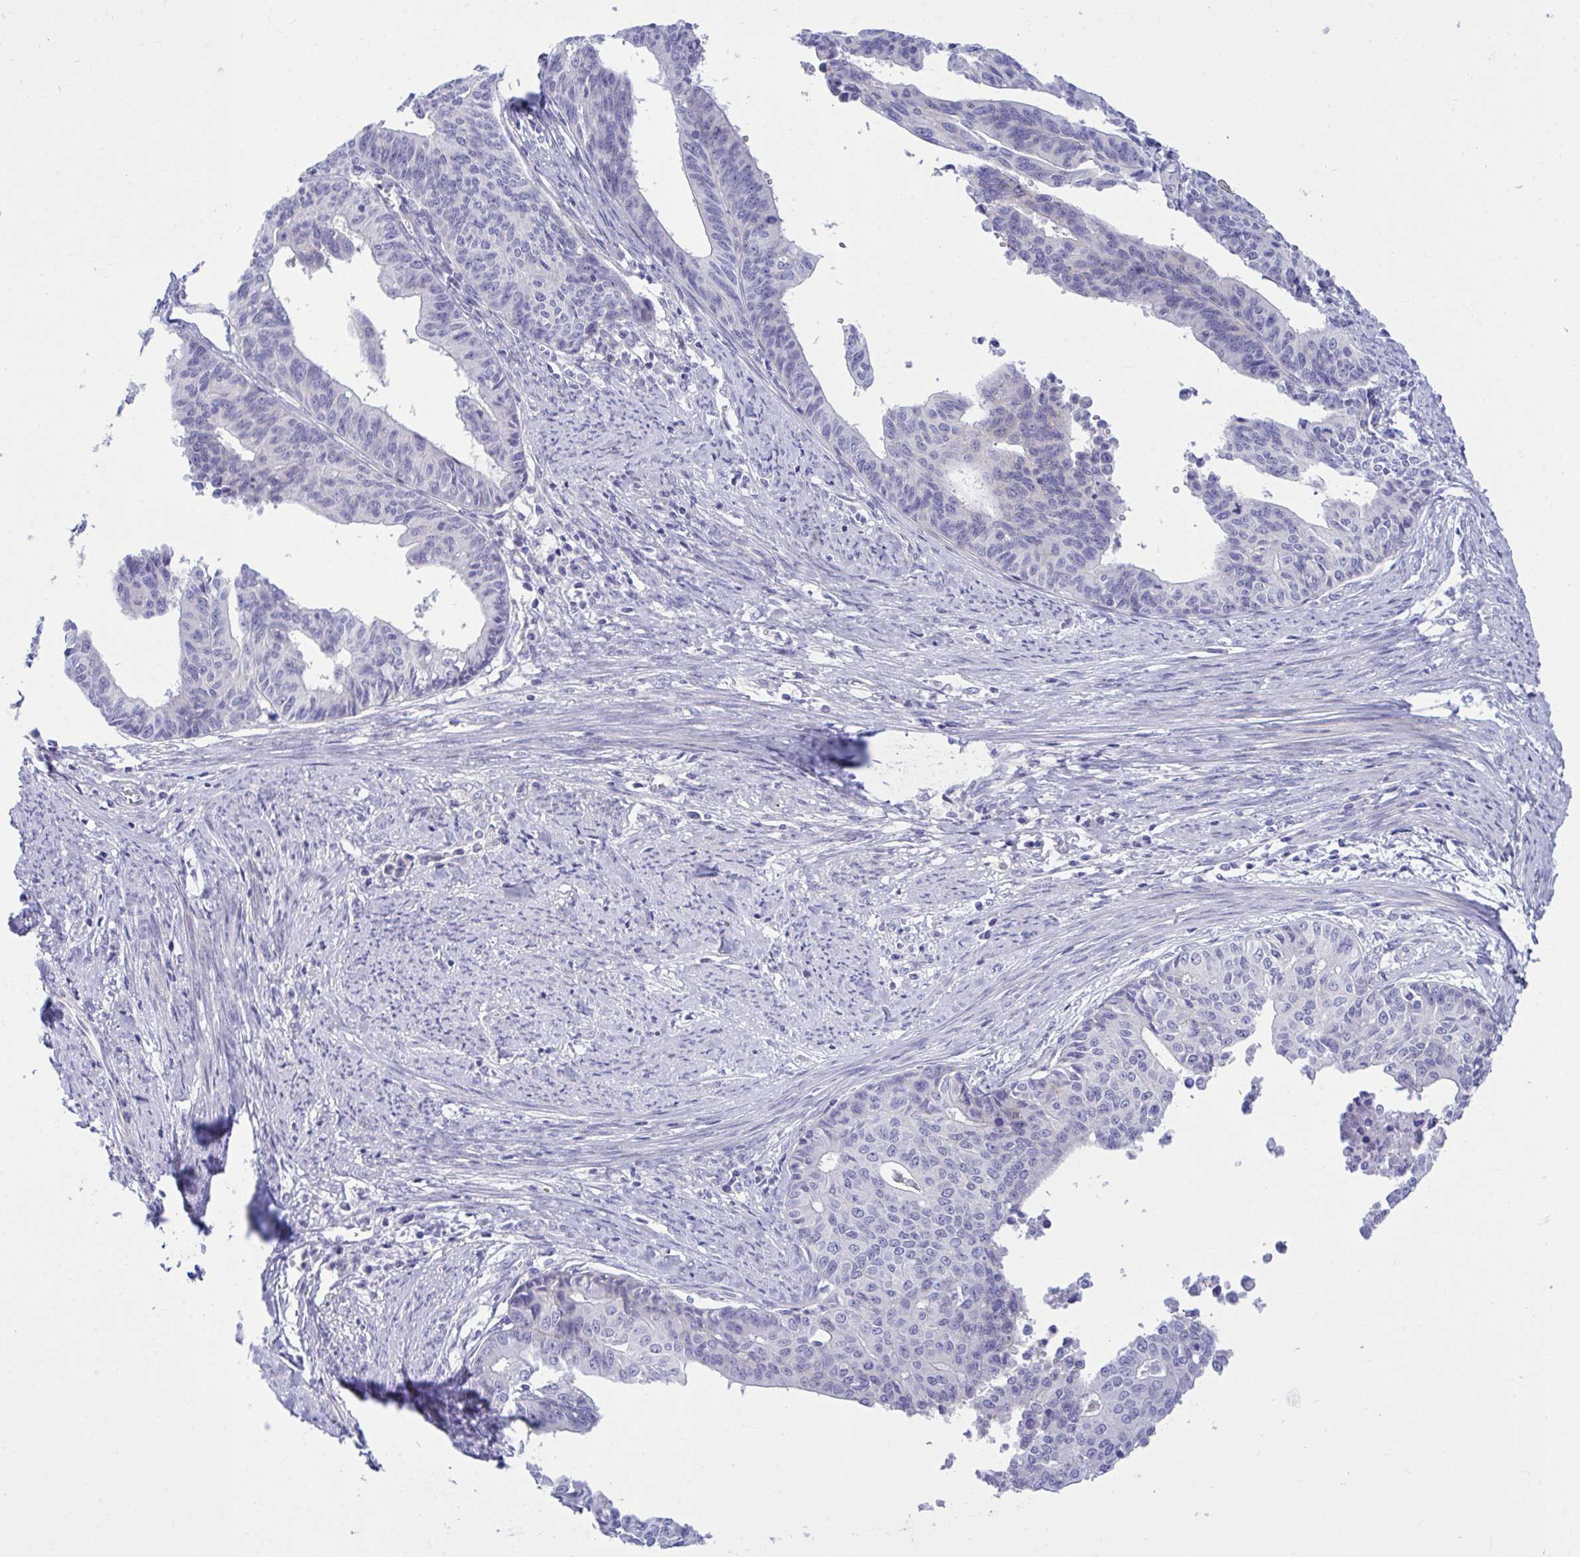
{"staining": {"intensity": "negative", "quantity": "none", "location": "none"}, "tissue": "endometrial cancer", "cell_type": "Tumor cells", "image_type": "cancer", "snomed": [{"axis": "morphology", "description": "Adenocarcinoma, NOS"}, {"axis": "topography", "description": "Endometrium"}], "caption": "Tumor cells are negative for brown protein staining in endometrial cancer. The staining was performed using DAB (3,3'-diaminobenzidine) to visualize the protein expression in brown, while the nuclei were stained in blue with hematoxylin (Magnification: 20x).", "gene": "MED9", "patient": {"sex": "female", "age": 65}}